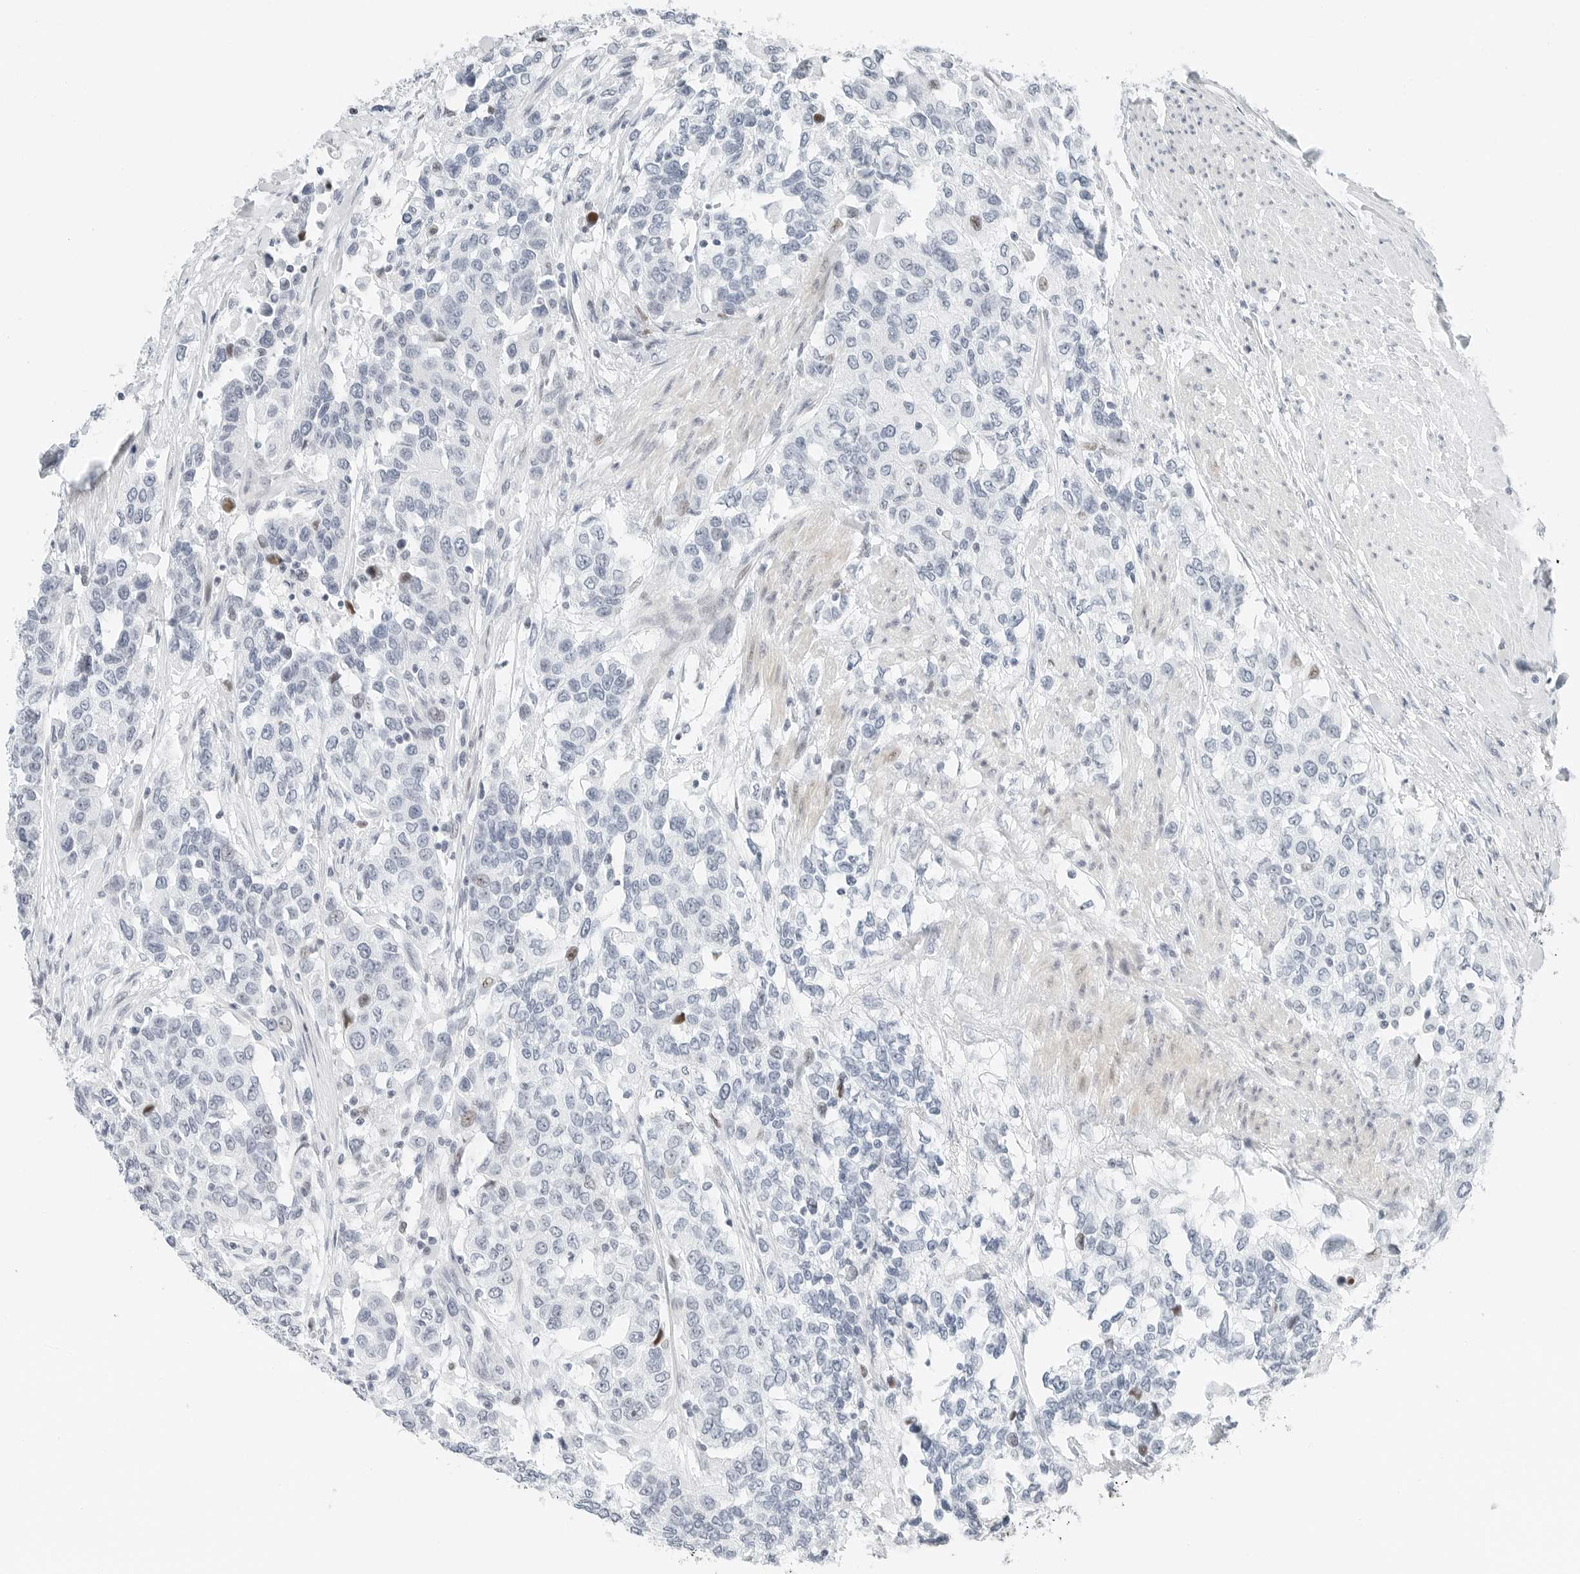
{"staining": {"intensity": "negative", "quantity": "none", "location": "none"}, "tissue": "urothelial cancer", "cell_type": "Tumor cells", "image_type": "cancer", "snomed": [{"axis": "morphology", "description": "Urothelial carcinoma, High grade"}, {"axis": "topography", "description": "Urinary bladder"}], "caption": "This is an immunohistochemistry photomicrograph of human urothelial cancer. There is no positivity in tumor cells.", "gene": "NTMT2", "patient": {"sex": "female", "age": 80}}